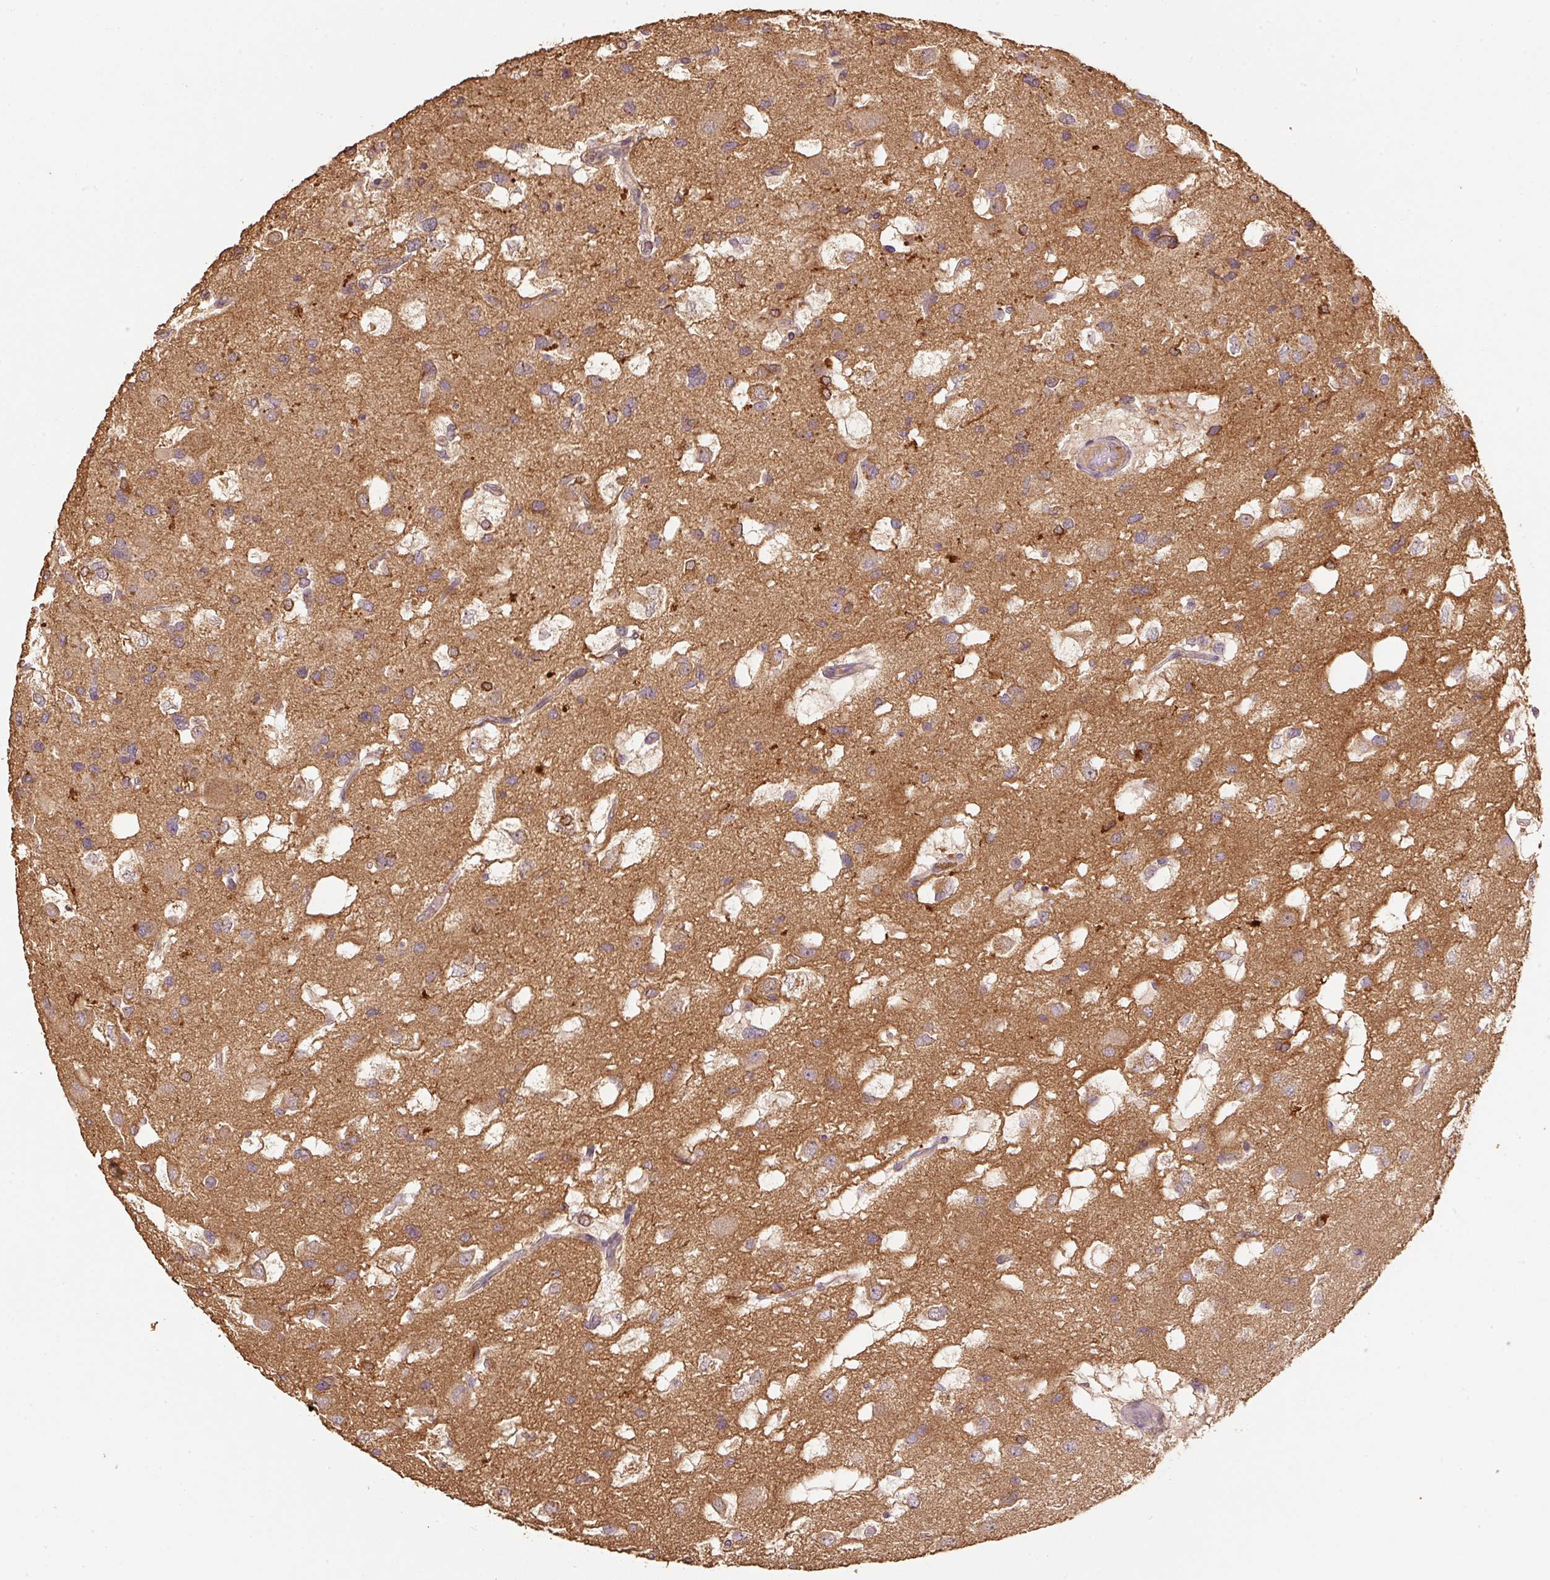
{"staining": {"intensity": "moderate", "quantity": "<25%", "location": "cytoplasmic/membranous"}, "tissue": "glioma", "cell_type": "Tumor cells", "image_type": "cancer", "snomed": [{"axis": "morphology", "description": "Glioma, malignant, High grade"}, {"axis": "topography", "description": "Brain"}], "caption": "Malignant glioma (high-grade) stained with DAB IHC exhibits low levels of moderate cytoplasmic/membranous expression in about <25% of tumor cells.", "gene": "HERC2", "patient": {"sex": "male", "age": 53}}